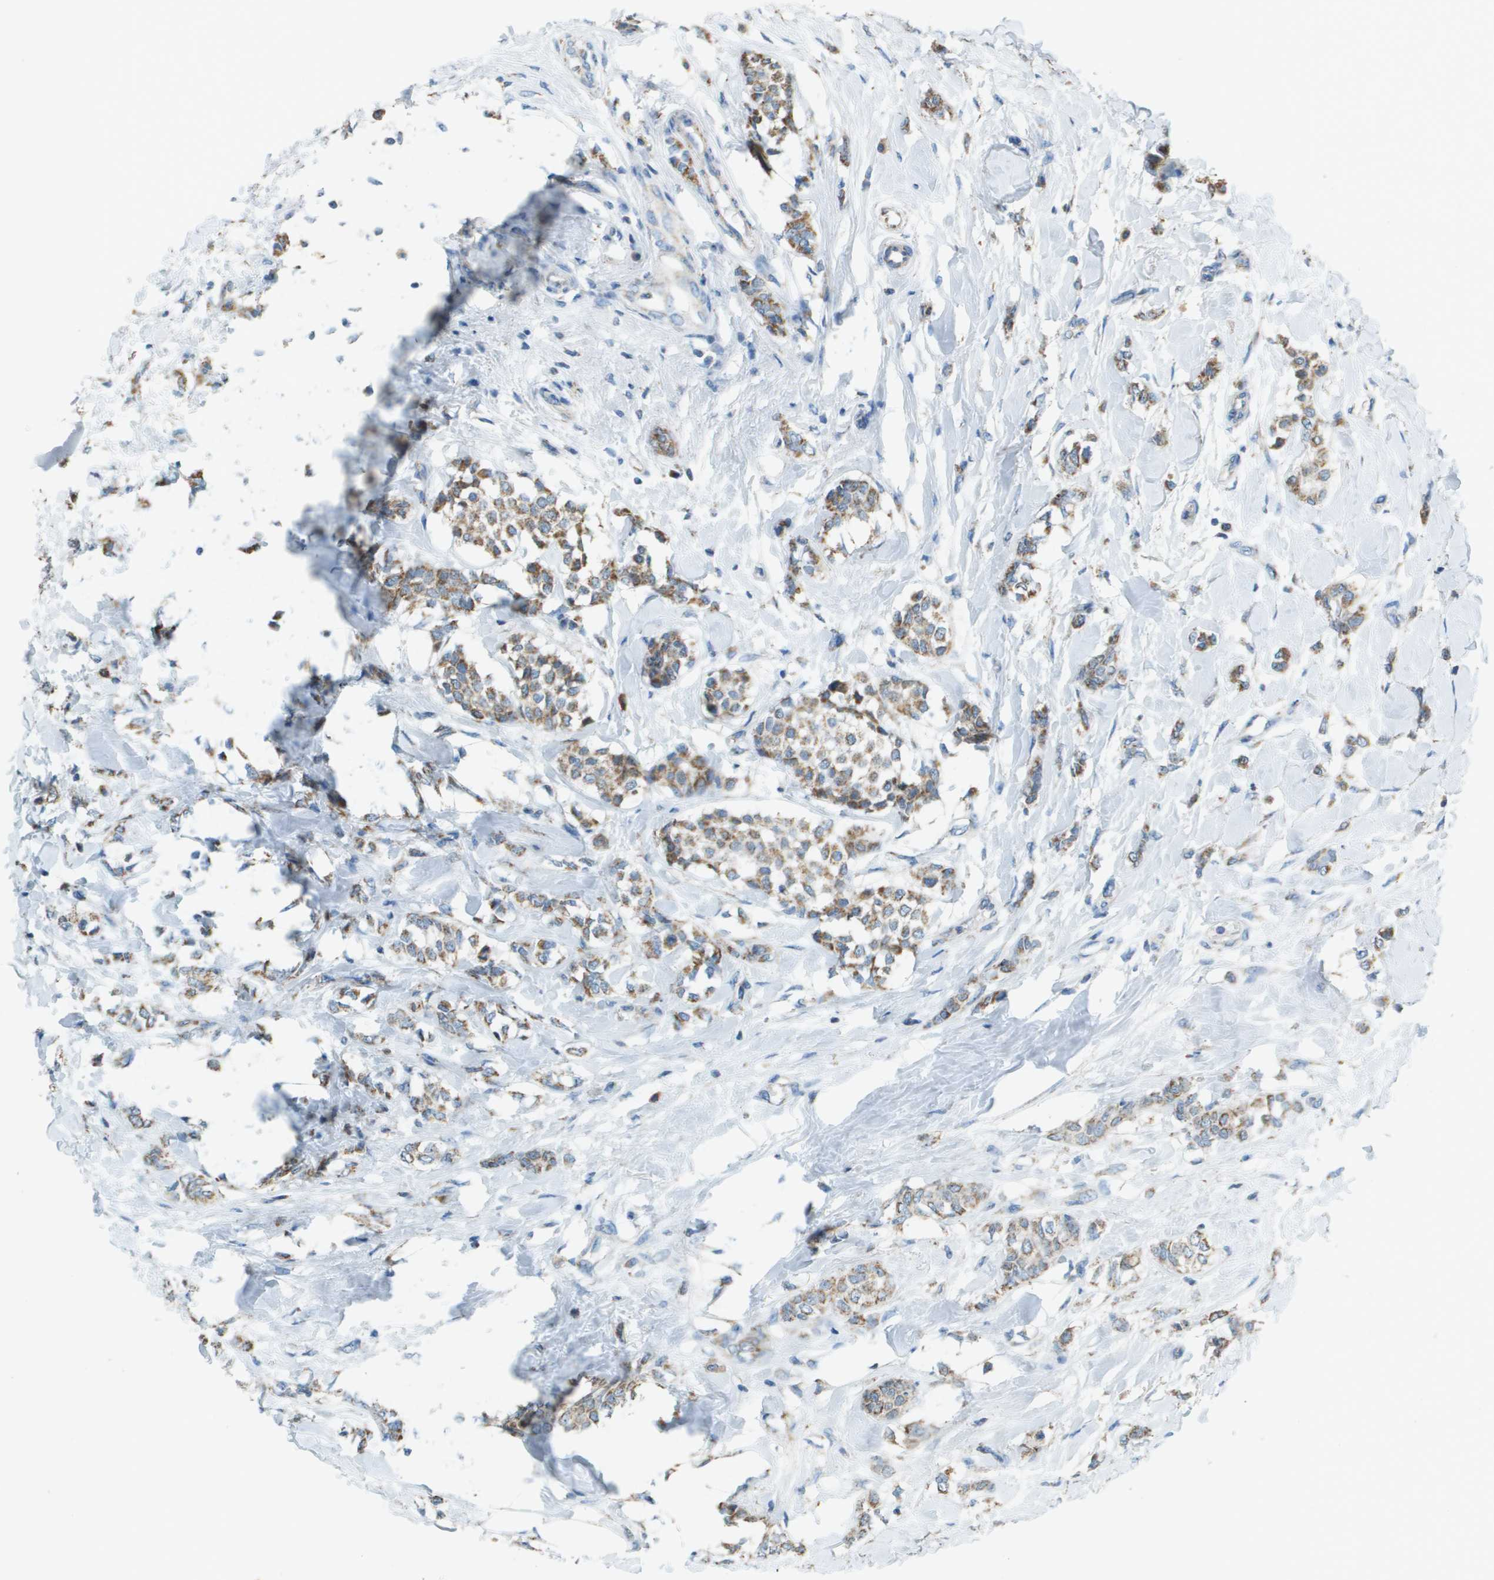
{"staining": {"intensity": "moderate", "quantity": ">75%", "location": "cytoplasmic/membranous"}, "tissue": "breast cancer", "cell_type": "Tumor cells", "image_type": "cancer", "snomed": [{"axis": "morphology", "description": "Lobular carcinoma, in situ"}, {"axis": "morphology", "description": "Lobular carcinoma"}, {"axis": "topography", "description": "Breast"}], "caption": "Immunohistochemical staining of human breast lobular carcinoma reveals moderate cytoplasmic/membranous protein positivity in about >75% of tumor cells. (brown staining indicates protein expression, while blue staining denotes nuclei).", "gene": "FH", "patient": {"sex": "female", "age": 41}}